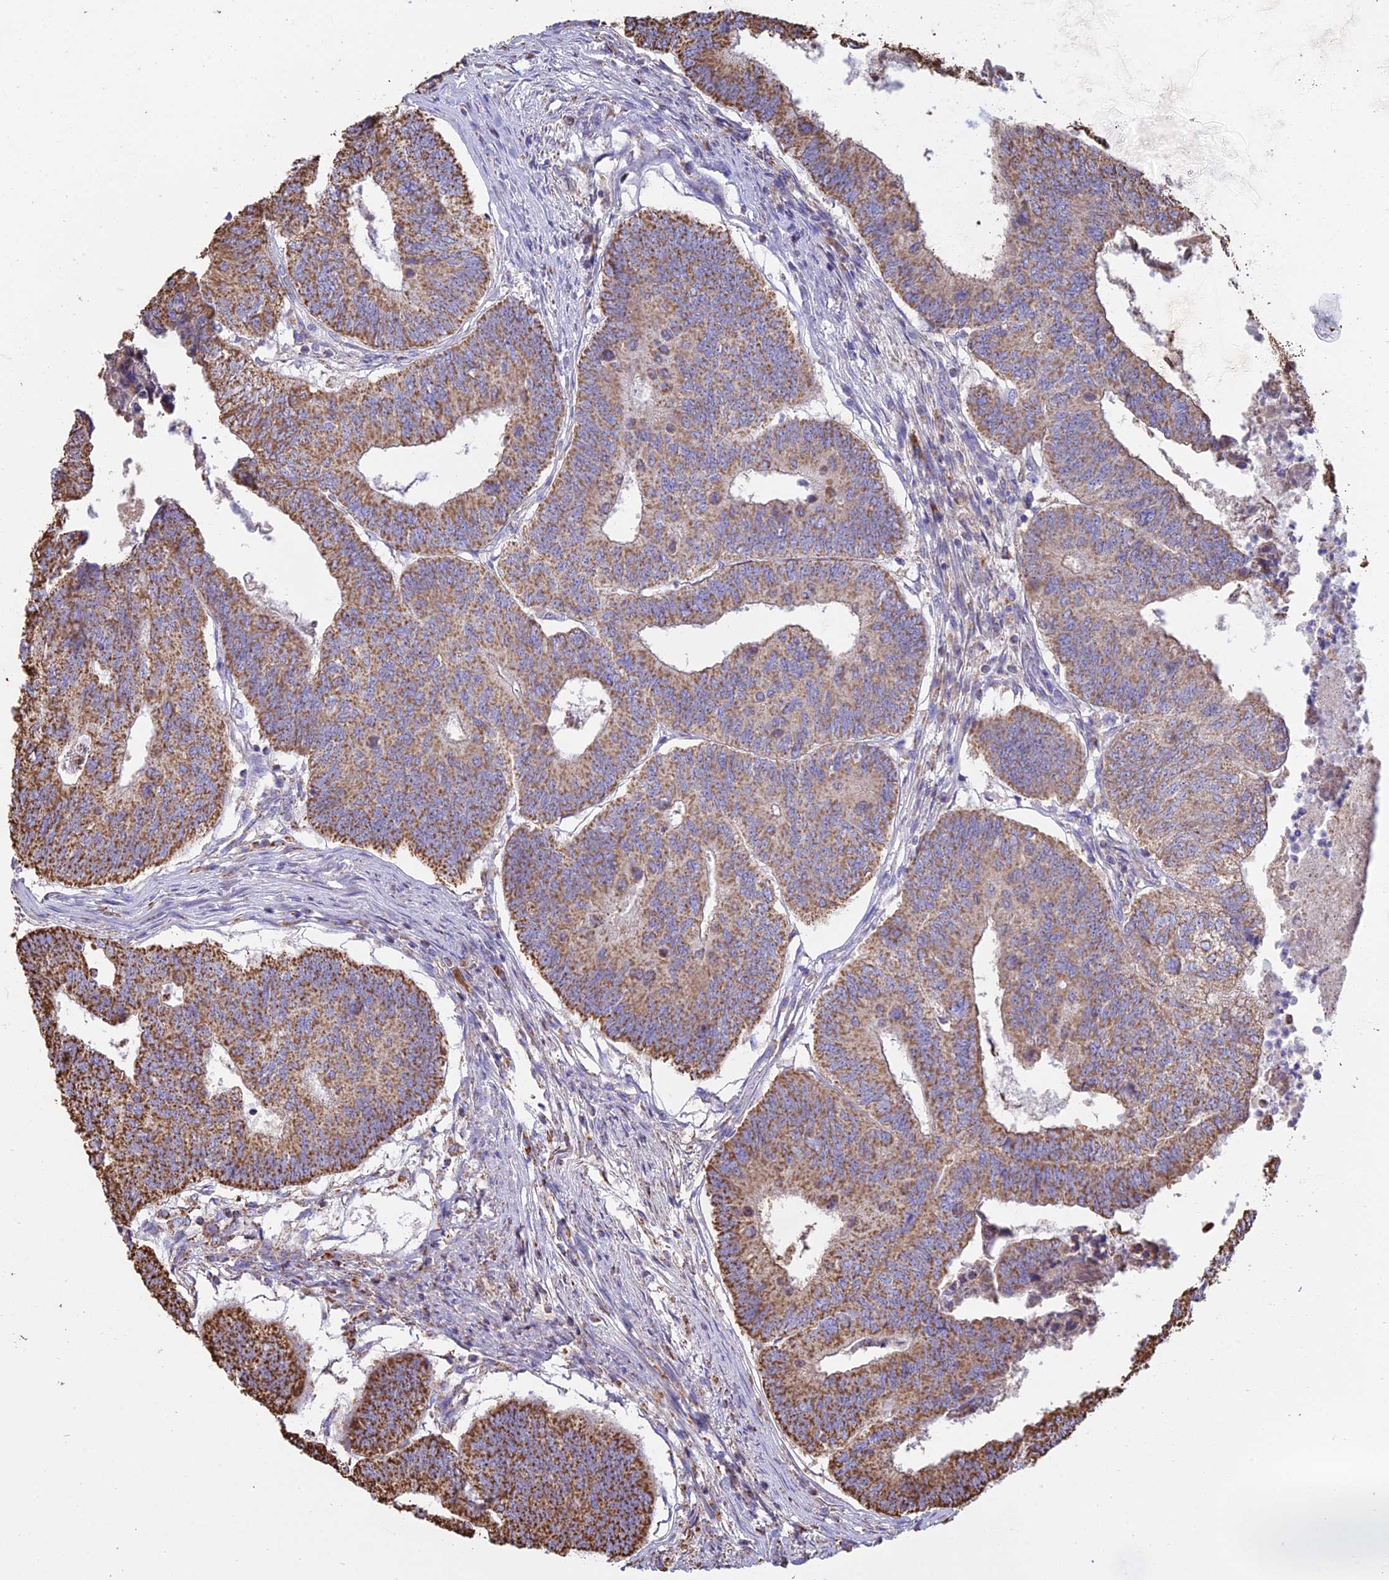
{"staining": {"intensity": "moderate", "quantity": ">75%", "location": "cytoplasmic/membranous"}, "tissue": "colorectal cancer", "cell_type": "Tumor cells", "image_type": "cancer", "snomed": [{"axis": "morphology", "description": "Adenocarcinoma, NOS"}, {"axis": "topography", "description": "Colon"}], "caption": "A brown stain labels moderate cytoplasmic/membranous expression of a protein in human colorectal cancer tumor cells.", "gene": "OR2W3", "patient": {"sex": "female", "age": 67}}